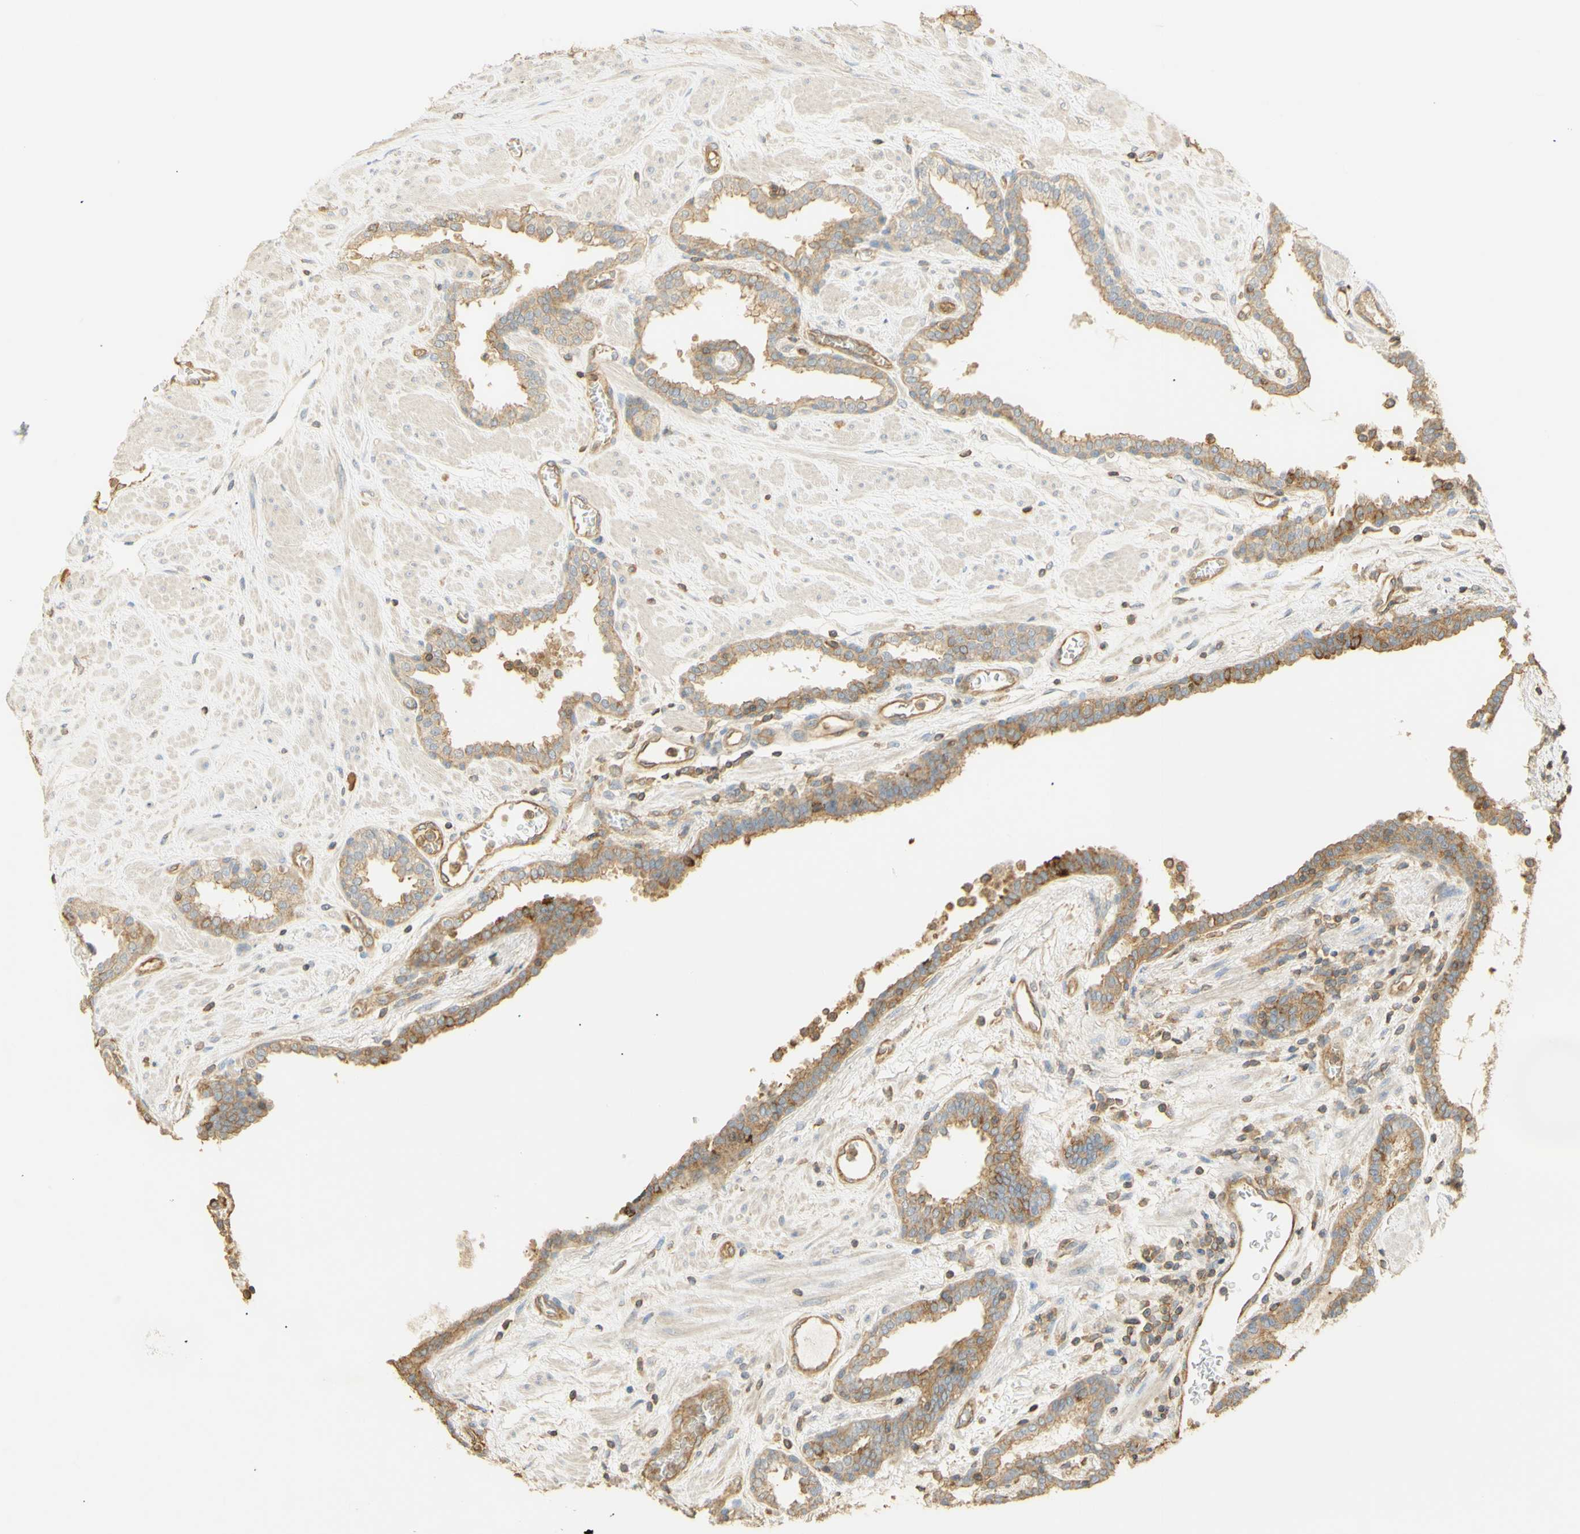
{"staining": {"intensity": "moderate", "quantity": "25%-75%", "location": "cytoplasmic/membranous"}, "tissue": "prostate", "cell_type": "Glandular cells", "image_type": "normal", "snomed": [{"axis": "morphology", "description": "Normal tissue, NOS"}, {"axis": "topography", "description": "Prostate"}], "caption": "This image reveals IHC staining of normal prostate, with medium moderate cytoplasmic/membranous positivity in approximately 25%-75% of glandular cells.", "gene": "KCNE4", "patient": {"sex": "male", "age": 51}}